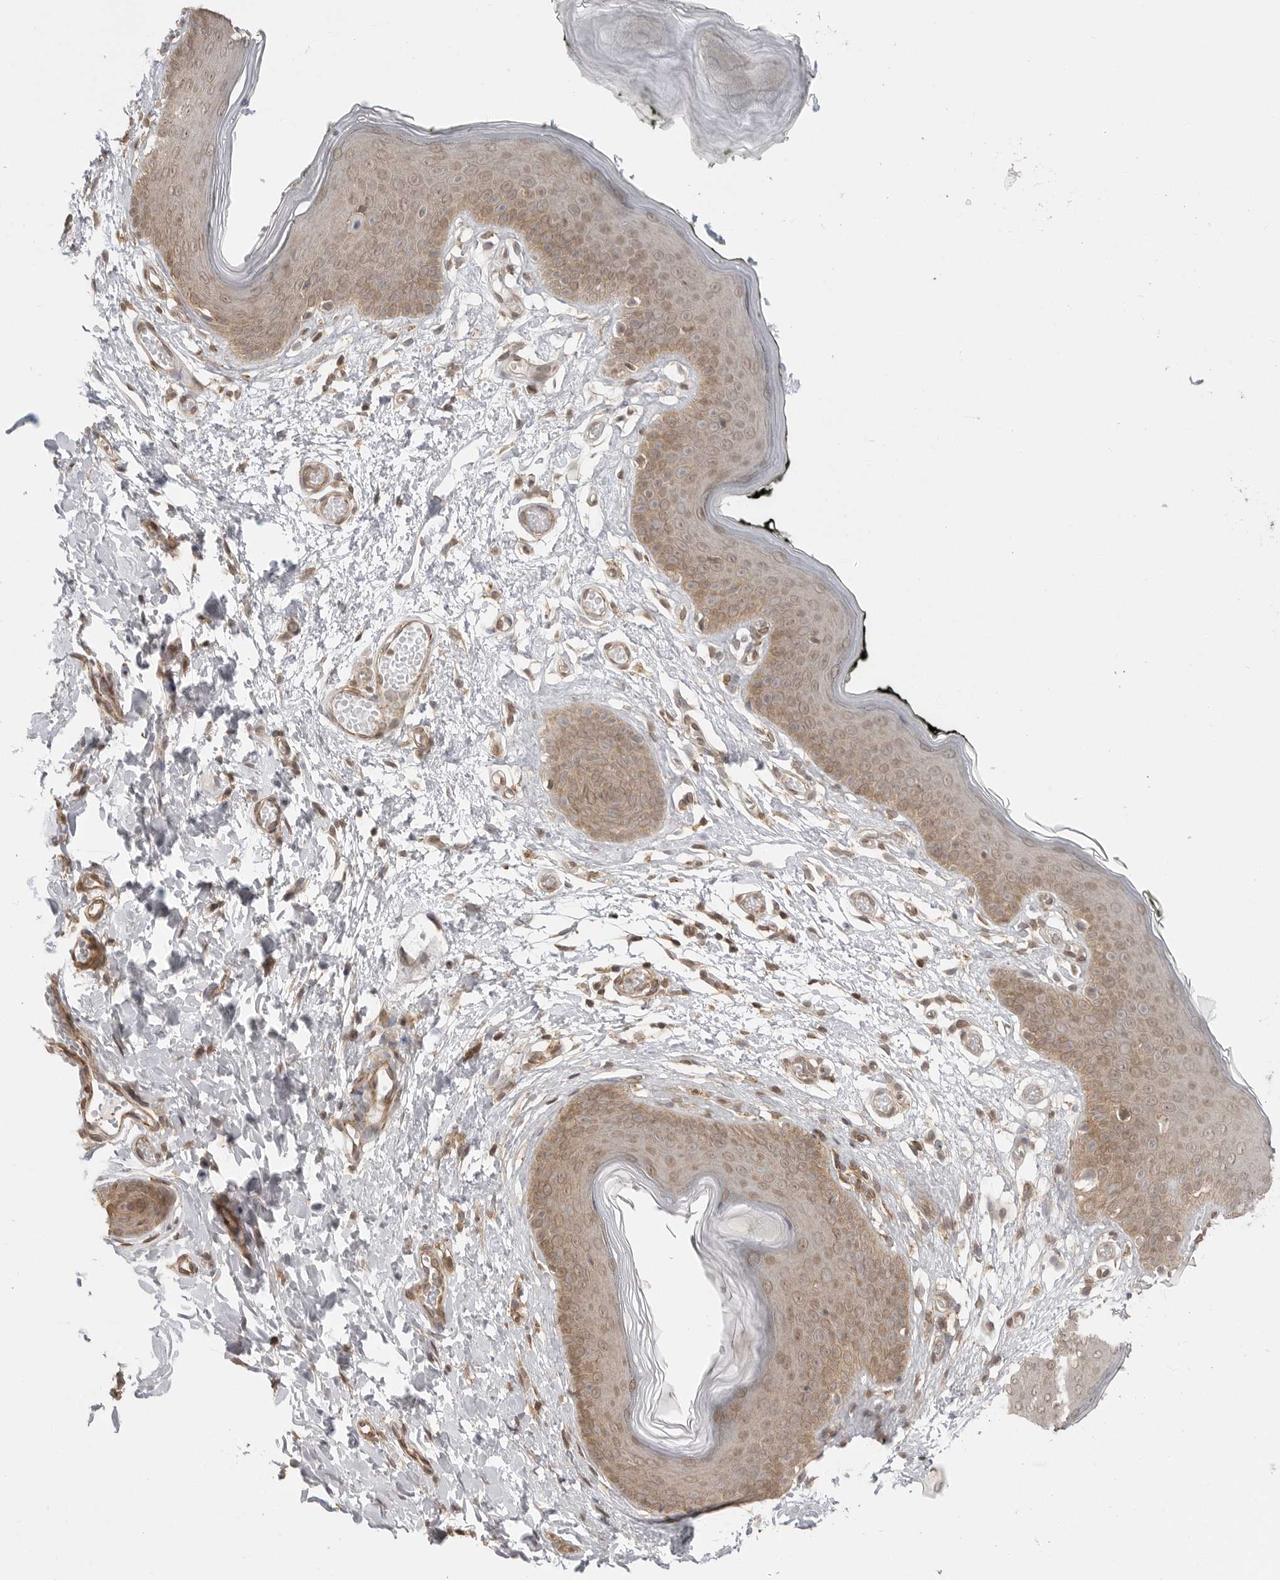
{"staining": {"intensity": "moderate", "quantity": "<25%", "location": "cytoplasmic/membranous"}, "tissue": "skin", "cell_type": "Epidermal cells", "image_type": "normal", "snomed": [{"axis": "morphology", "description": "Normal tissue, NOS"}, {"axis": "morphology", "description": "Inflammation, NOS"}, {"axis": "topography", "description": "Vulva"}], "caption": "The immunohistochemical stain highlights moderate cytoplasmic/membranous positivity in epidermal cells of benign skin.", "gene": "GPC2", "patient": {"sex": "female", "age": 84}}